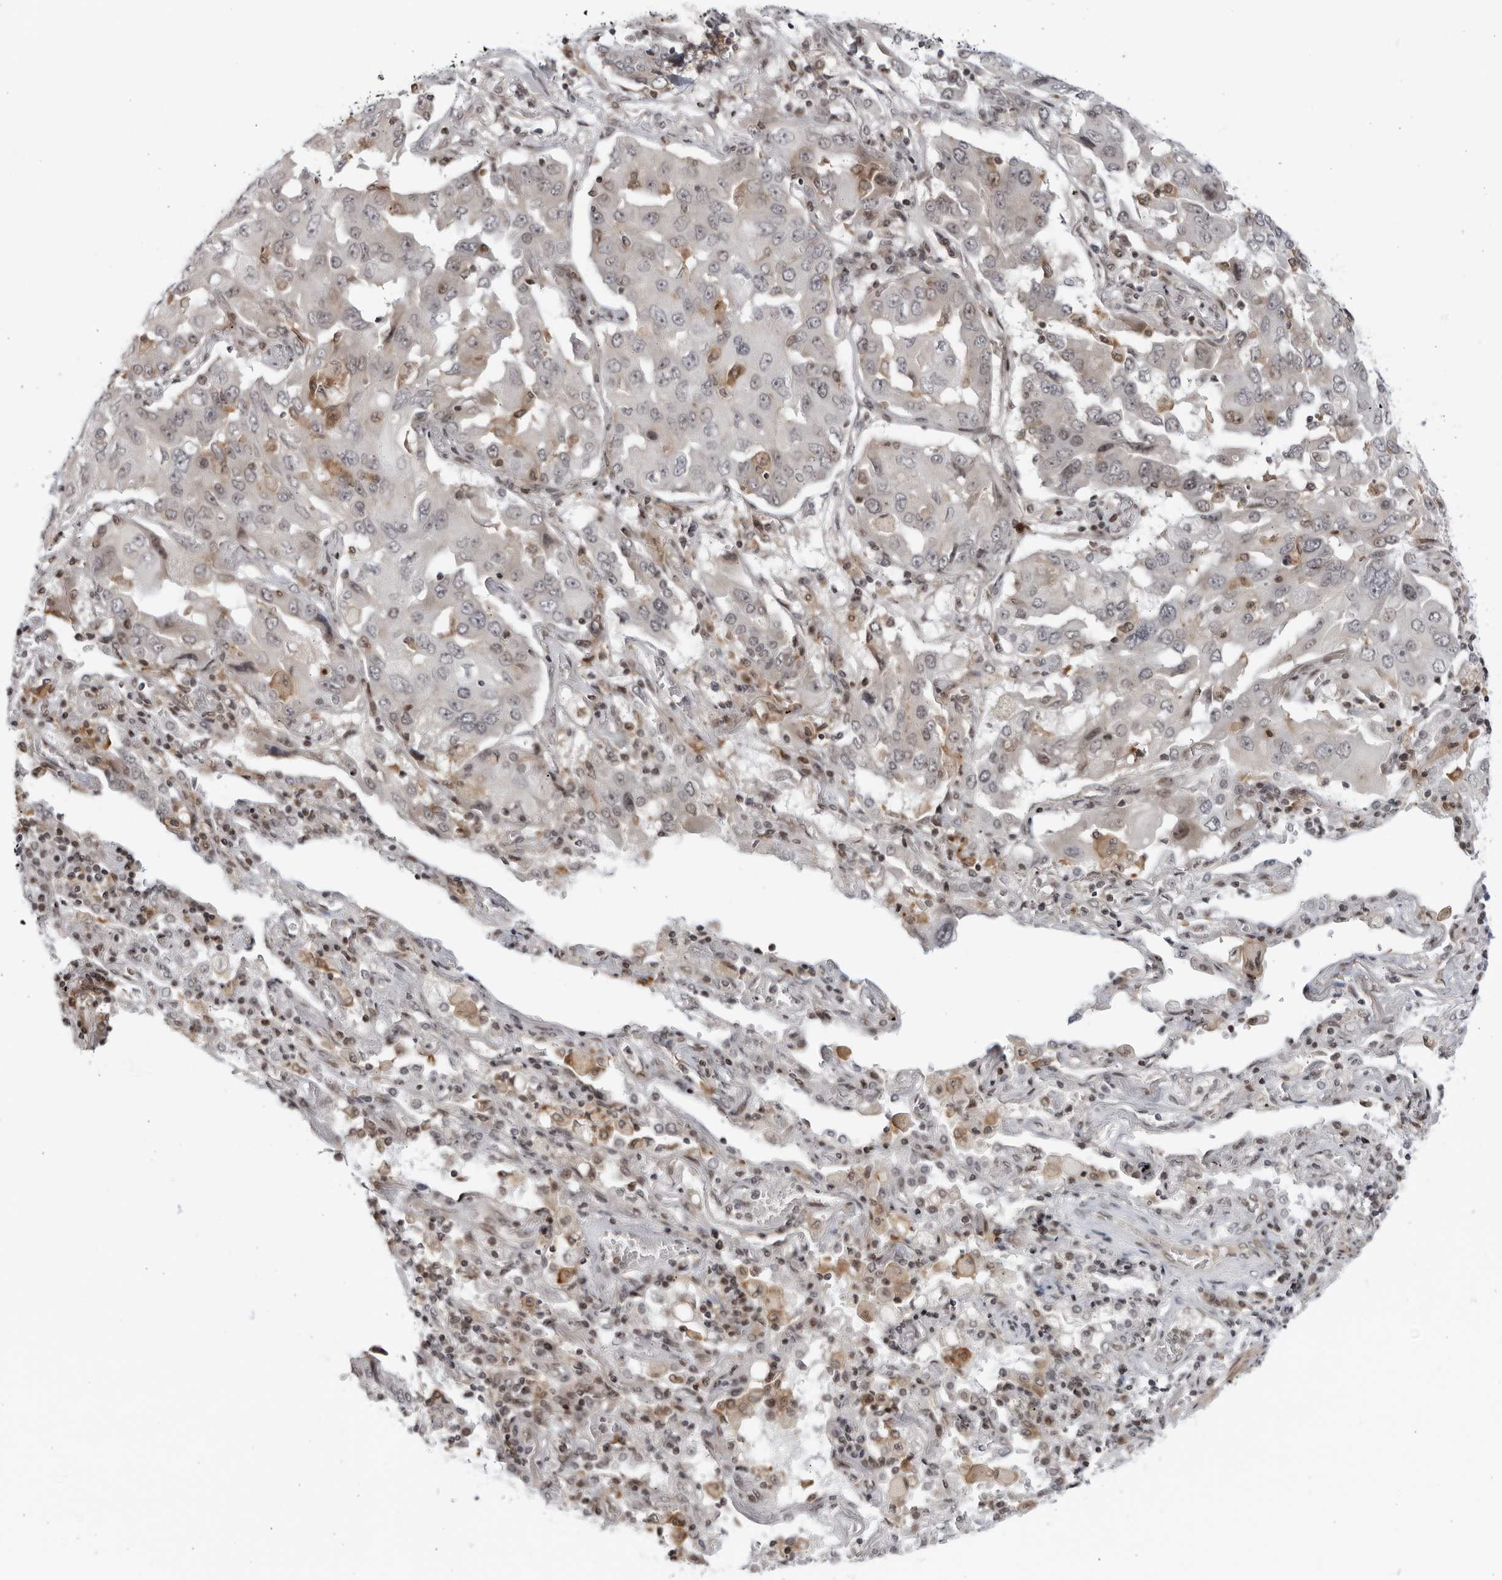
{"staining": {"intensity": "weak", "quantity": "<25%", "location": "cytoplasmic/membranous"}, "tissue": "lung cancer", "cell_type": "Tumor cells", "image_type": "cancer", "snomed": [{"axis": "morphology", "description": "Adenocarcinoma, NOS"}, {"axis": "topography", "description": "Lung"}], "caption": "Immunohistochemical staining of lung adenocarcinoma demonstrates no significant expression in tumor cells.", "gene": "DTL", "patient": {"sex": "female", "age": 65}}